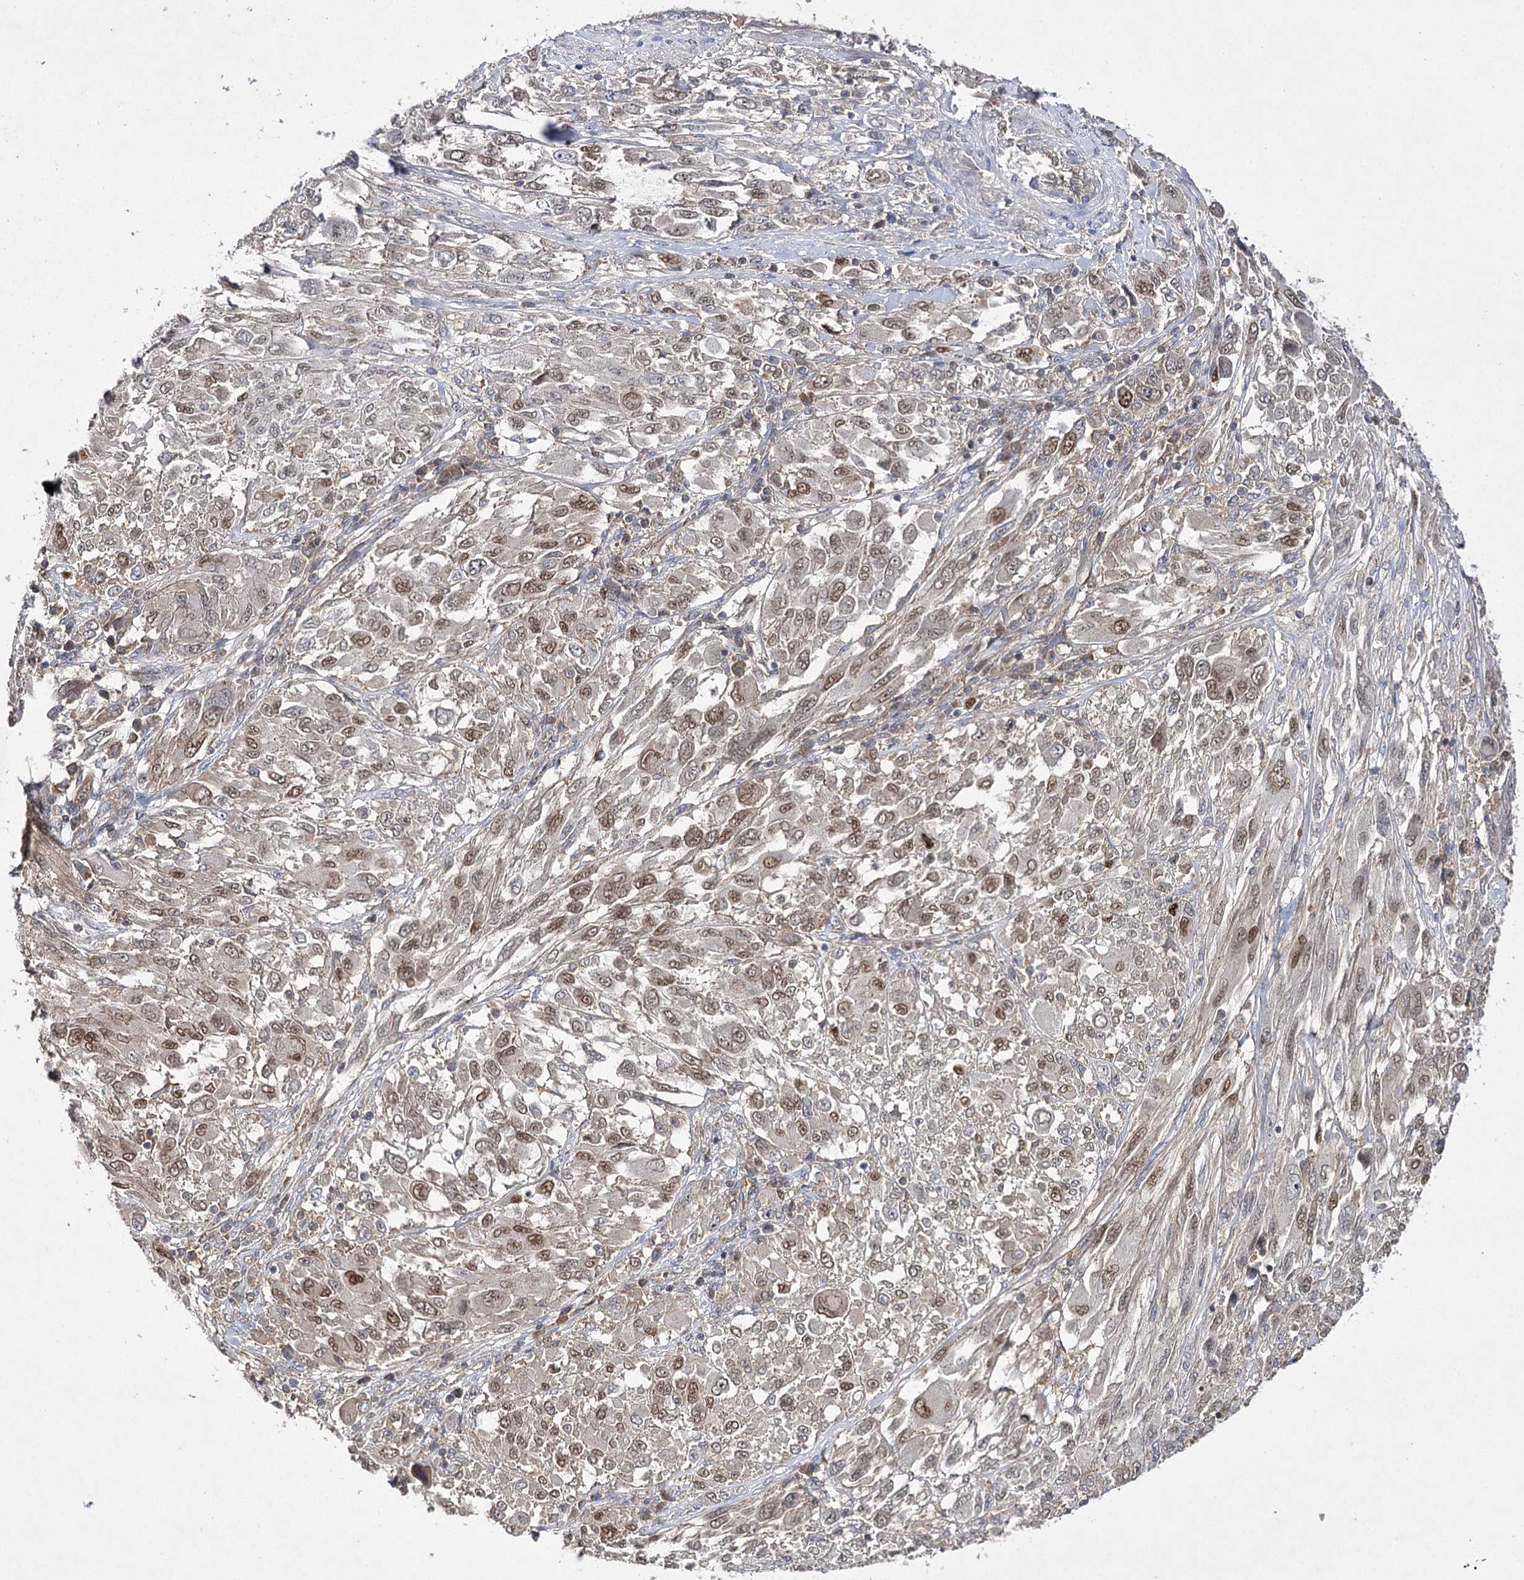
{"staining": {"intensity": "moderate", "quantity": "25%-75%", "location": "nuclear"}, "tissue": "melanoma", "cell_type": "Tumor cells", "image_type": "cancer", "snomed": [{"axis": "morphology", "description": "Malignant melanoma, NOS"}, {"axis": "topography", "description": "Skin"}], "caption": "Protein staining of melanoma tissue reveals moderate nuclear expression in about 25%-75% of tumor cells. (brown staining indicates protein expression, while blue staining denotes nuclei).", "gene": "BCR", "patient": {"sex": "female", "age": 91}}